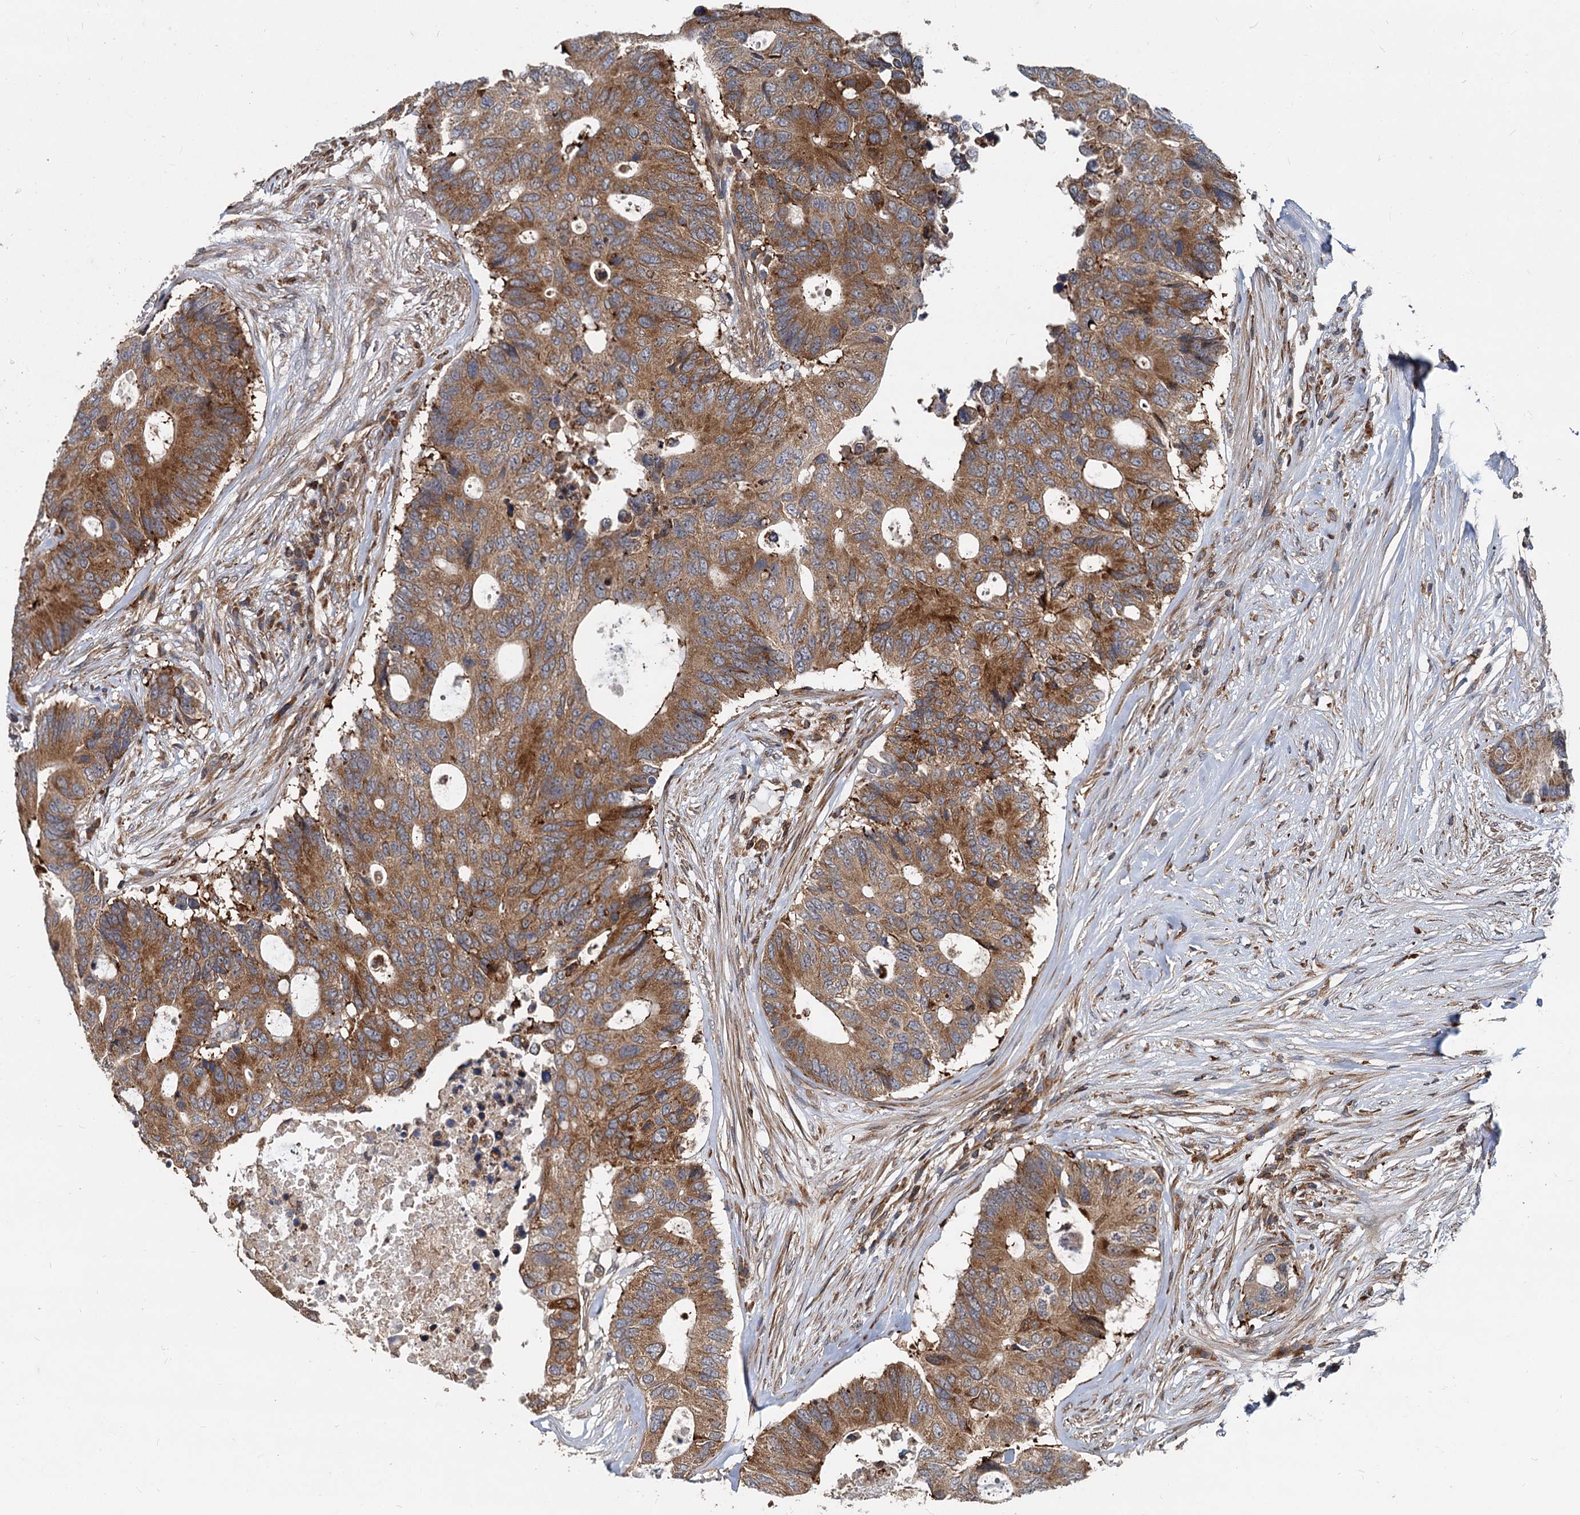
{"staining": {"intensity": "strong", "quantity": ">75%", "location": "cytoplasmic/membranous"}, "tissue": "colorectal cancer", "cell_type": "Tumor cells", "image_type": "cancer", "snomed": [{"axis": "morphology", "description": "Adenocarcinoma, NOS"}, {"axis": "topography", "description": "Colon"}], "caption": "This image displays IHC staining of colorectal cancer, with high strong cytoplasmic/membranous staining in approximately >75% of tumor cells.", "gene": "STIM1", "patient": {"sex": "male", "age": 71}}